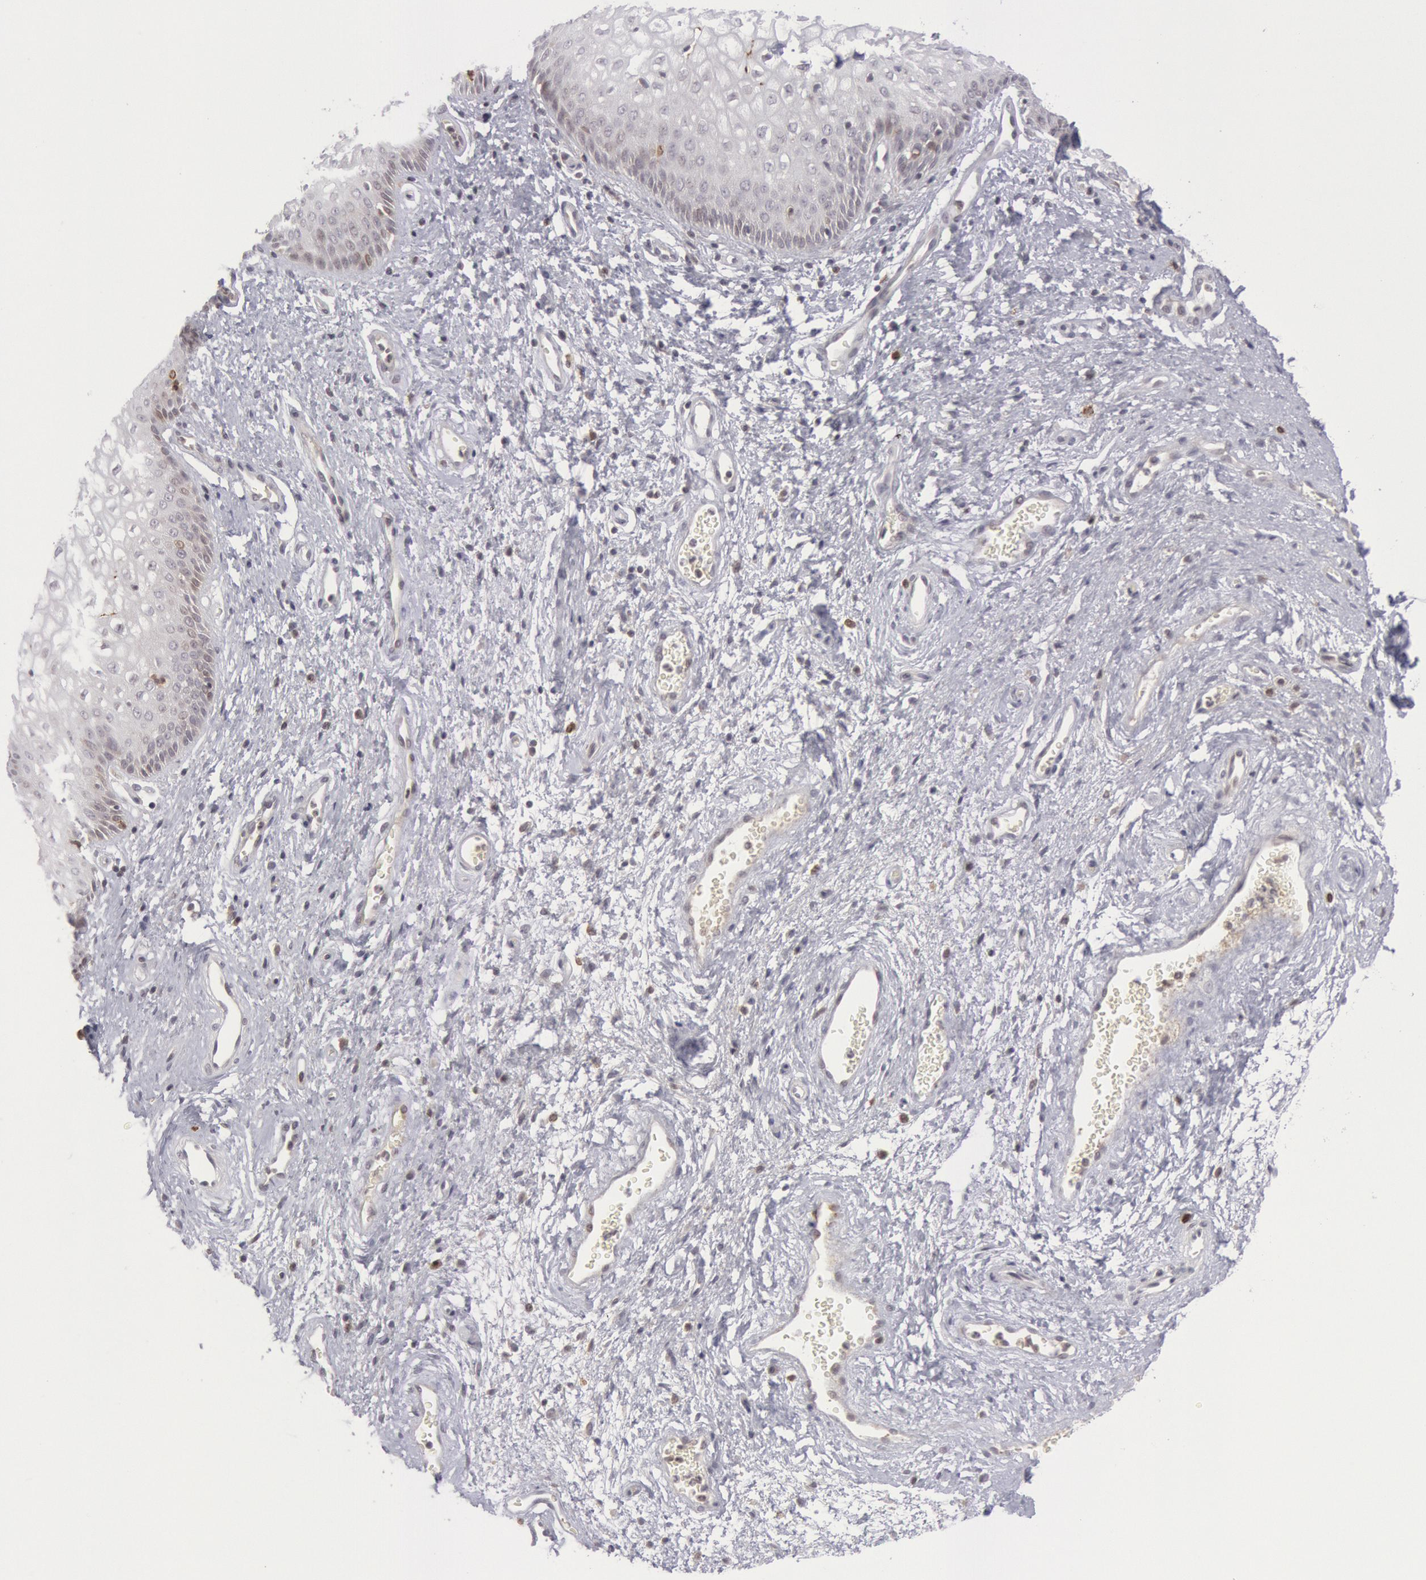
{"staining": {"intensity": "weak", "quantity": "<25%", "location": "cytoplasmic/membranous"}, "tissue": "vagina", "cell_type": "Squamous epithelial cells", "image_type": "normal", "snomed": [{"axis": "morphology", "description": "Normal tissue, NOS"}, {"axis": "topography", "description": "Vagina"}], "caption": "Vagina stained for a protein using IHC exhibits no staining squamous epithelial cells.", "gene": "PTGS2", "patient": {"sex": "female", "age": 34}}